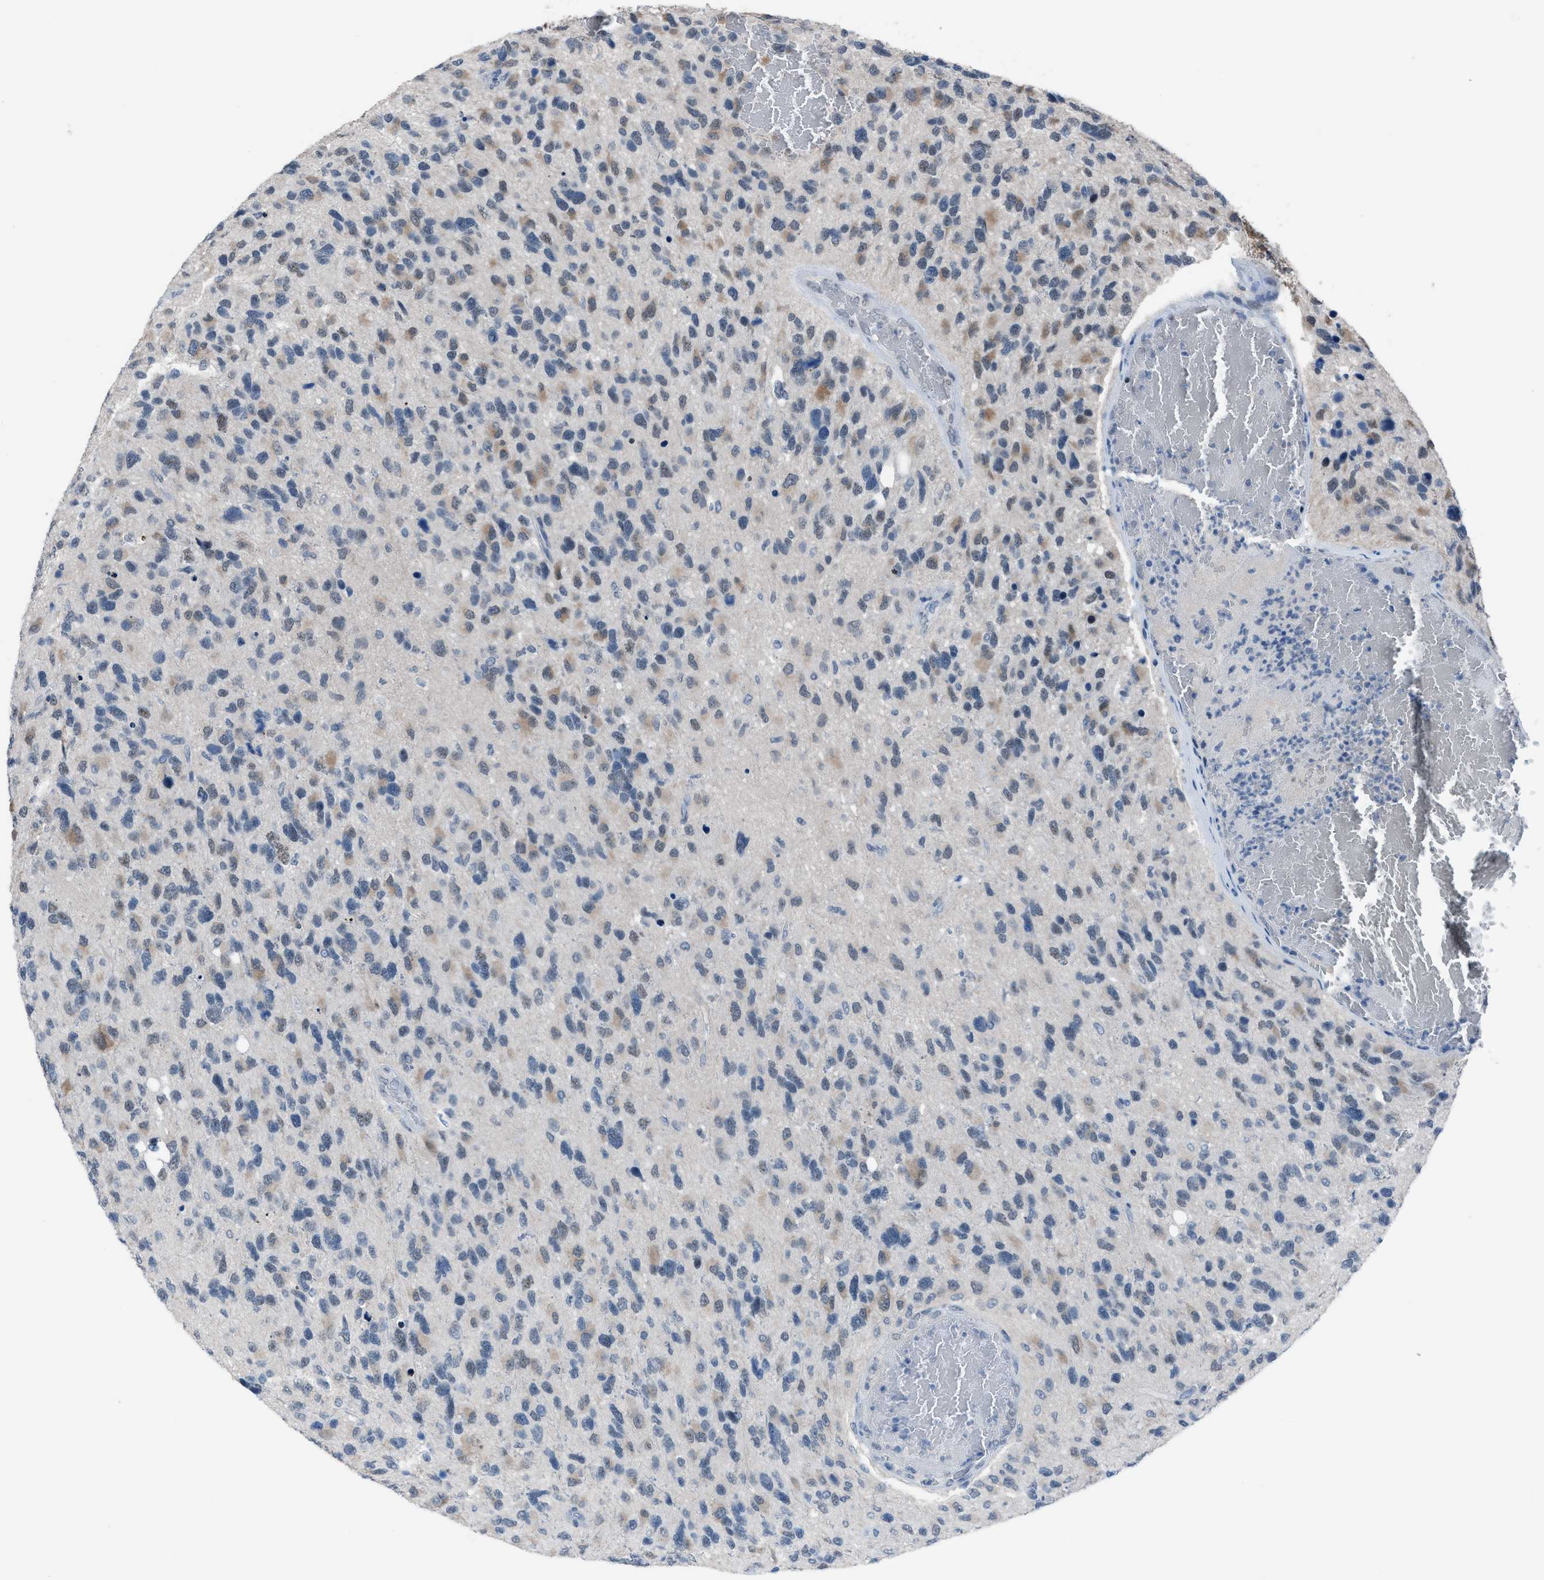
{"staining": {"intensity": "negative", "quantity": "none", "location": "none"}, "tissue": "glioma", "cell_type": "Tumor cells", "image_type": "cancer", "snomed": [{"axis": "morphology", "description": "Glioma, malignant, High grade"}, {"axis": "topography", "description": "Brain"}], "caption": "Glioma stained for a protein using immunohistochemistry displays no expression tumor cells.", "gene": "ANAPC11", "patient": {"sex": "female", "age": 58}}